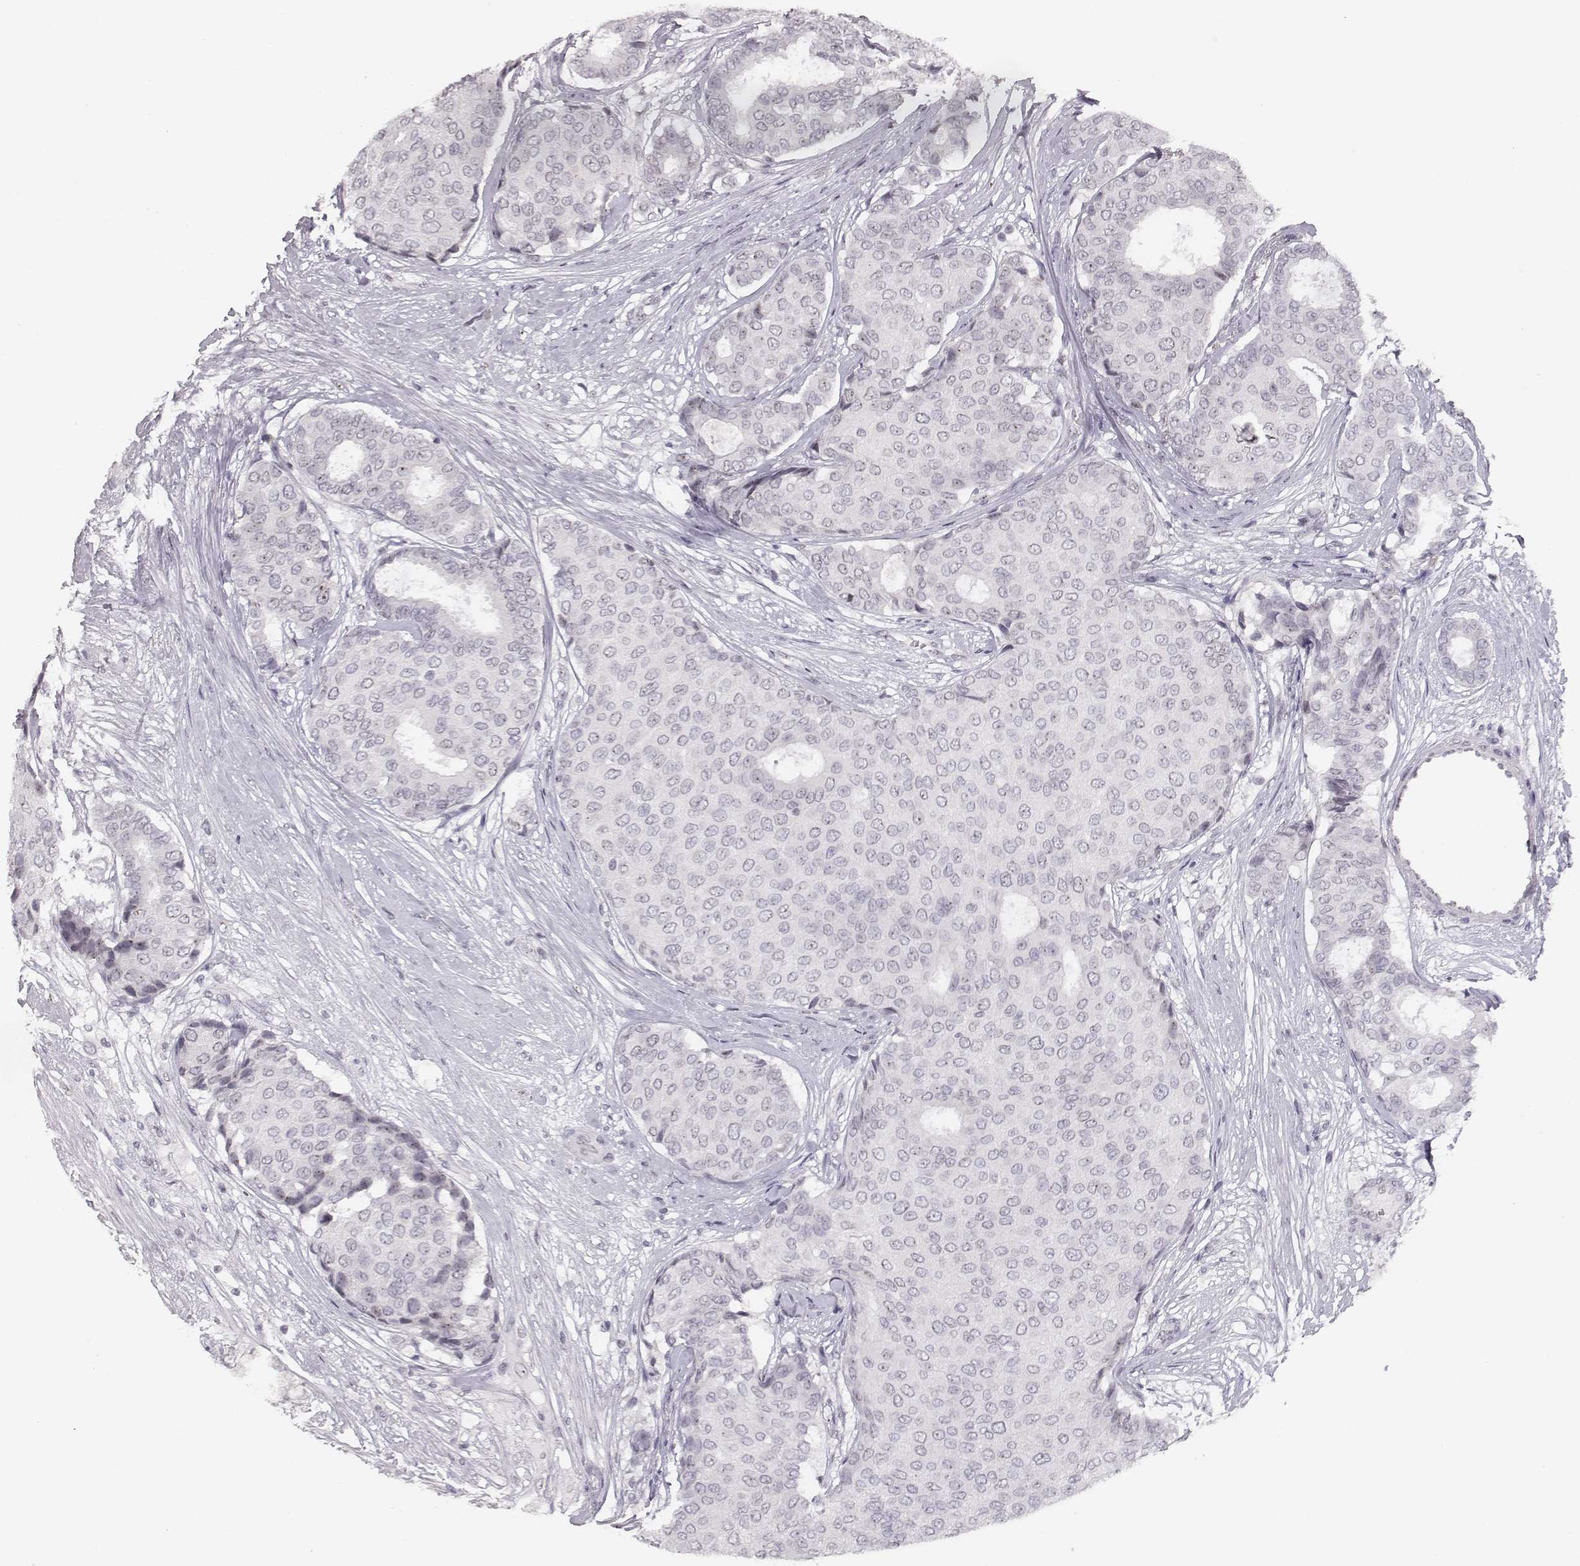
{"staining": {"intensity": "negative", "quantity": "none", "location": "none"}, "tissue": "breast cancer", "cell_type": "Tumor cells", "image_type": "cancer", "snomed": [{"axis": "morphology", "description": "Duct carcinoma"}, {"axis": "topography", "description": "Breast"}], "caption": "High magnification brightfield microscopy of intraductal carcinoma (breast) stained with DAB (brown) and counterstained with hematoxylin (blue): tumor cells show no significant expression.", "gene": "NIFK", "patient": {"sex": "female", "age": 75}}